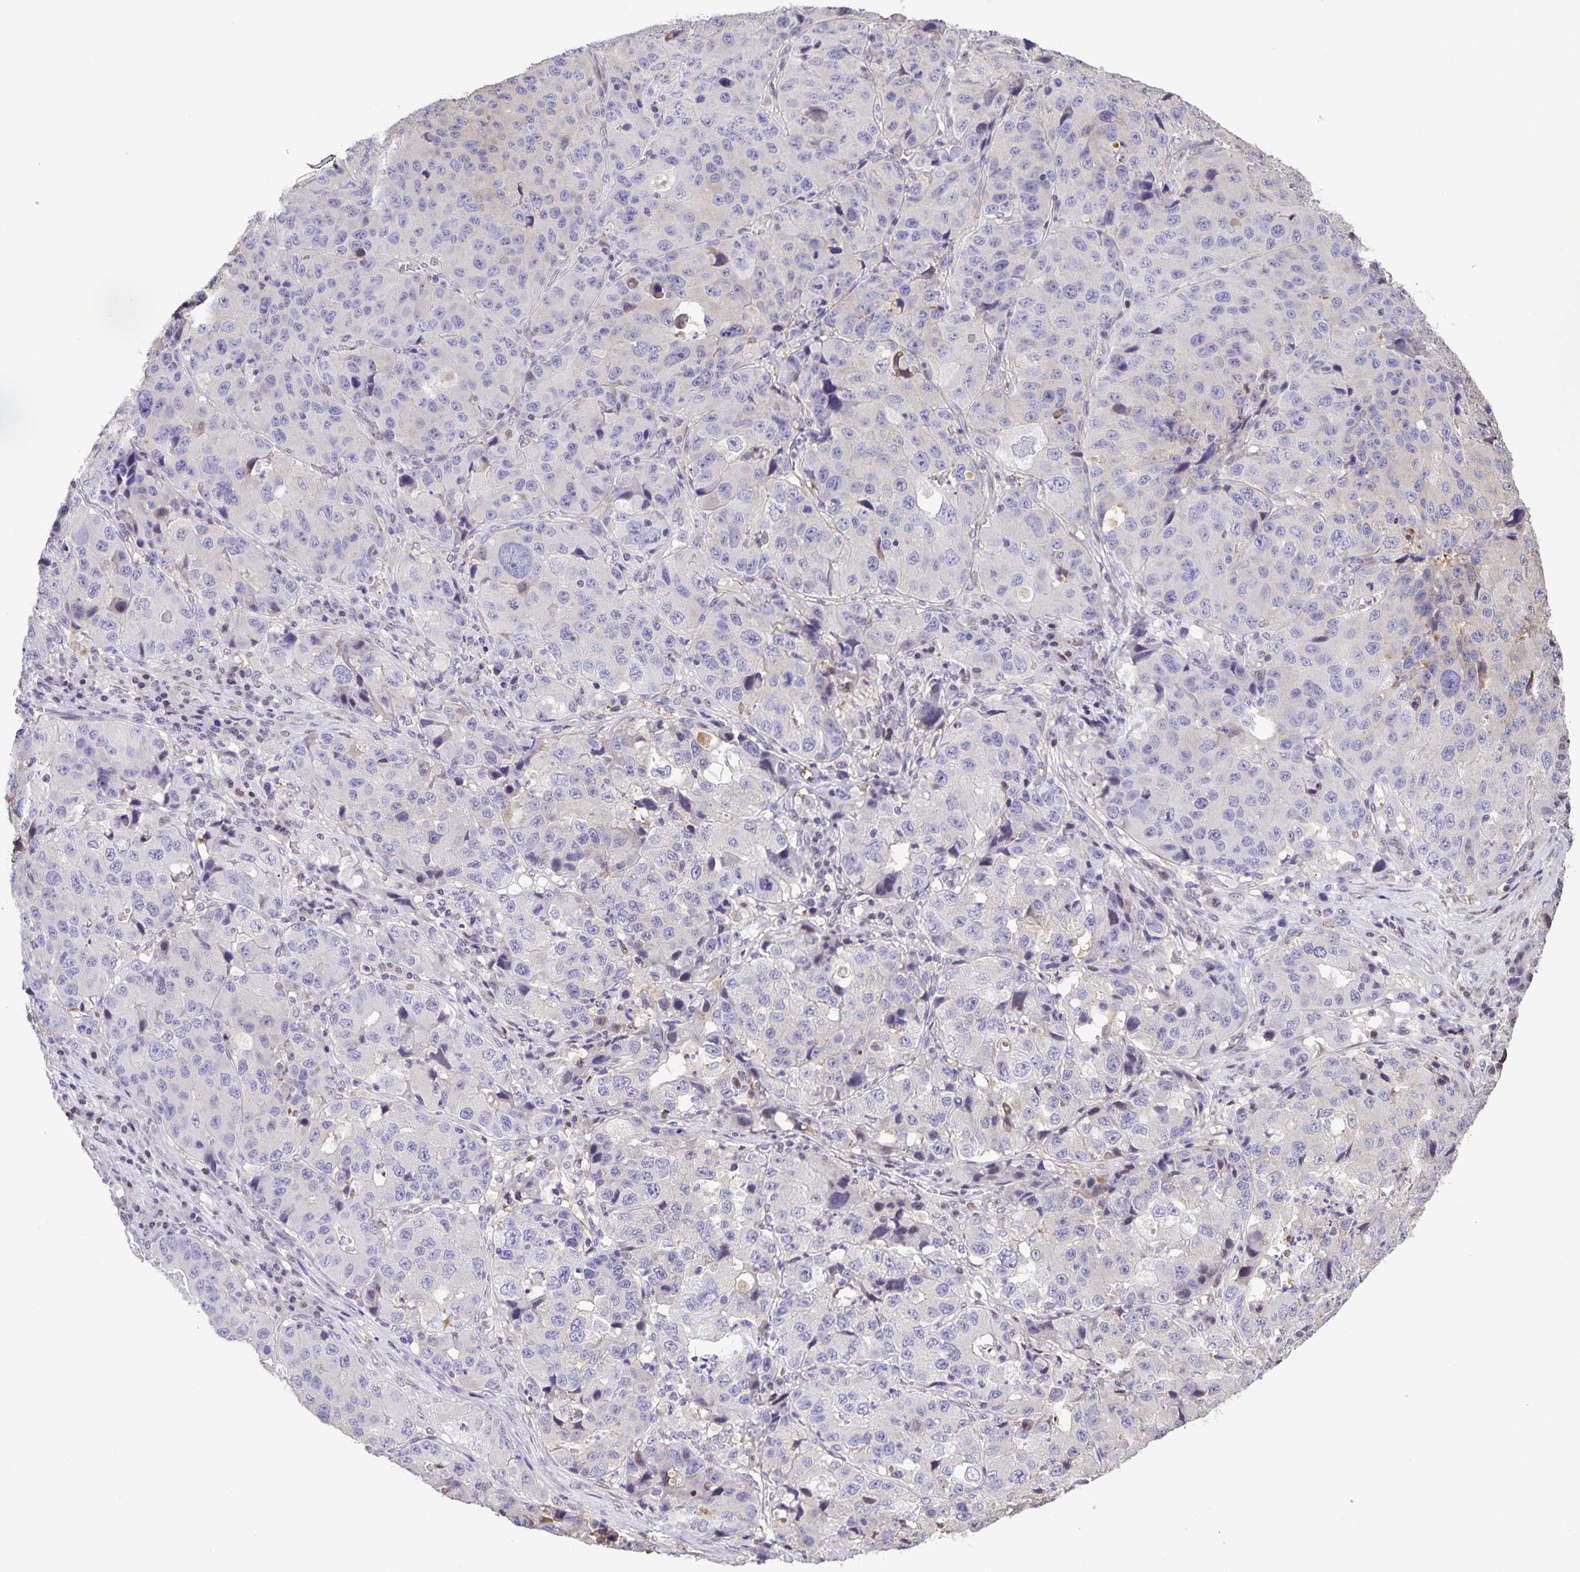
{"staining": {"intensity": "negative", "quantity": "none", "location": "none"}, "tissue": "stomach cancer", "cell_type": "Tumor cells", "image_type": "cancer", "snomed": [{"axis": "morphology", "description": "Adenocarcinoma, NOS"}, {"axis": "topography", "description": "Stomach"}], "caption": "This is a photomicrograph of immunohistochemistry (IHC) staining of stomach adenocarcinoma, which shows no positivity in tumor cells.", "gene": "ONECUT2", "patient": {"sex": "male", "age": 71}}